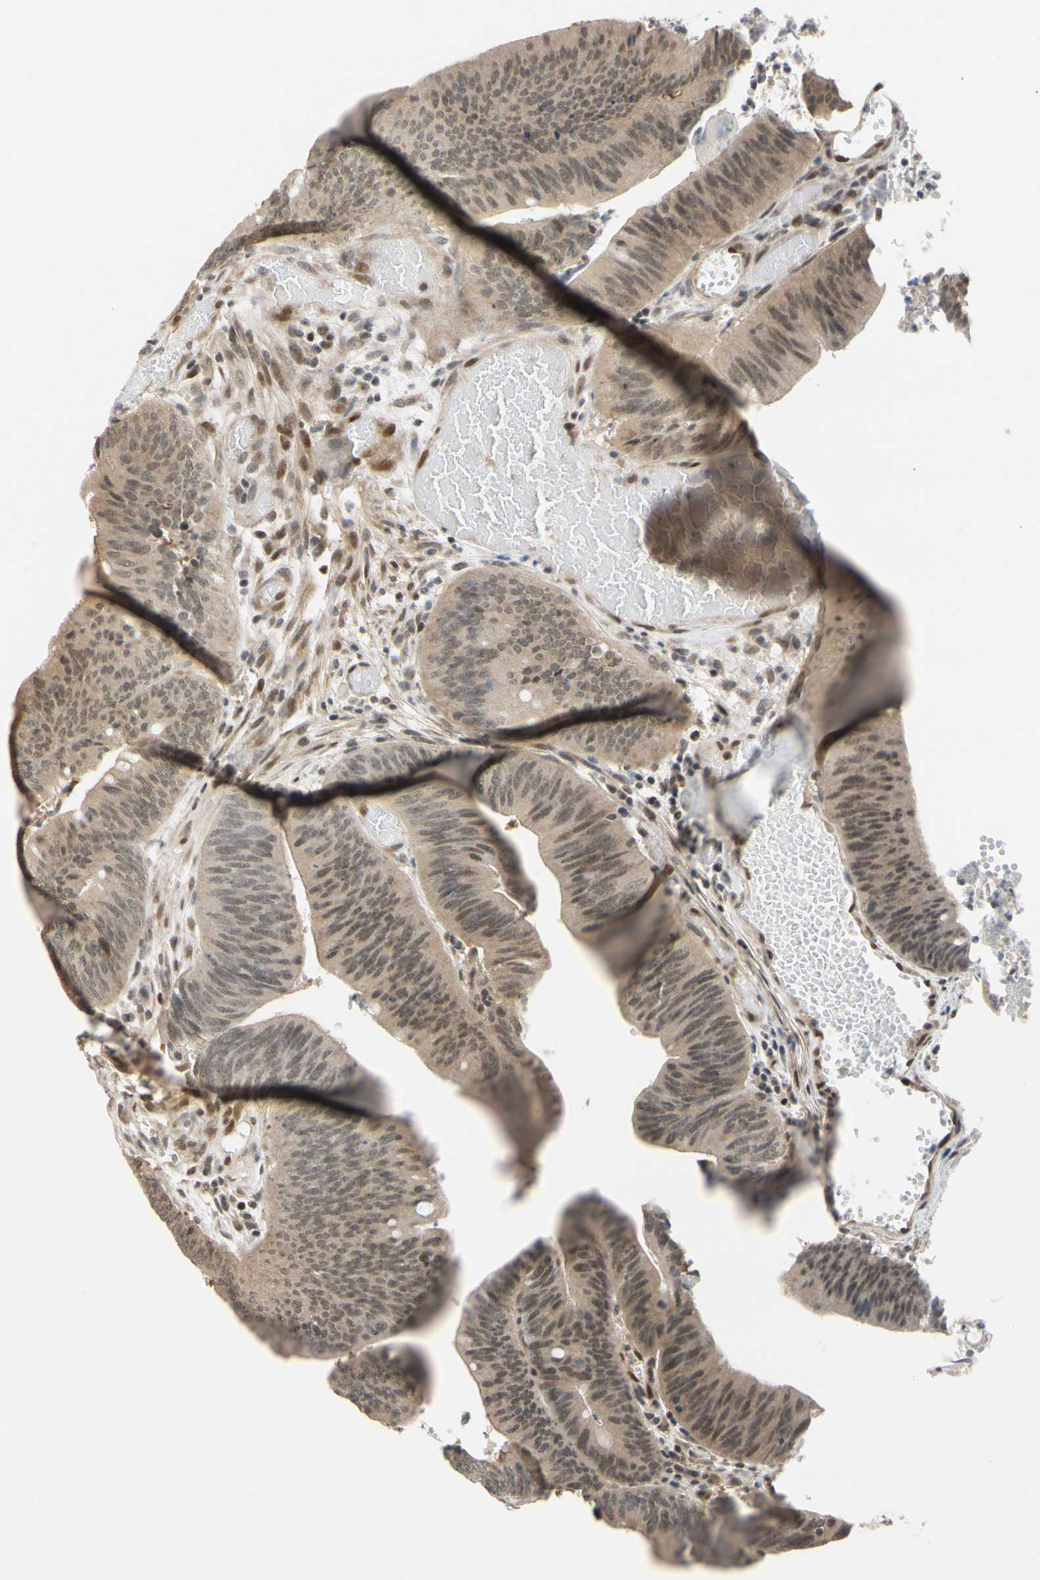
{"staining": {"intensity": "weak", "quantity": "25%-75%", "location": "cytoplasmic/membranous,nuclear"}, "tissue": "colorectal cancer", "cell_type": "Tumor cells", "image_type": "cancer", "snomed": [{"axis": "morphology", "description": "Adenocarcinoma, NOS"}, {"axis": "topography", "description": "Rectum"}], "caption": "Colorectal cancer stained with a protein marker reveals weak staining in tumor cells.", "gene": "TAF4", "patient": {"sex": "female", "age": 66}}